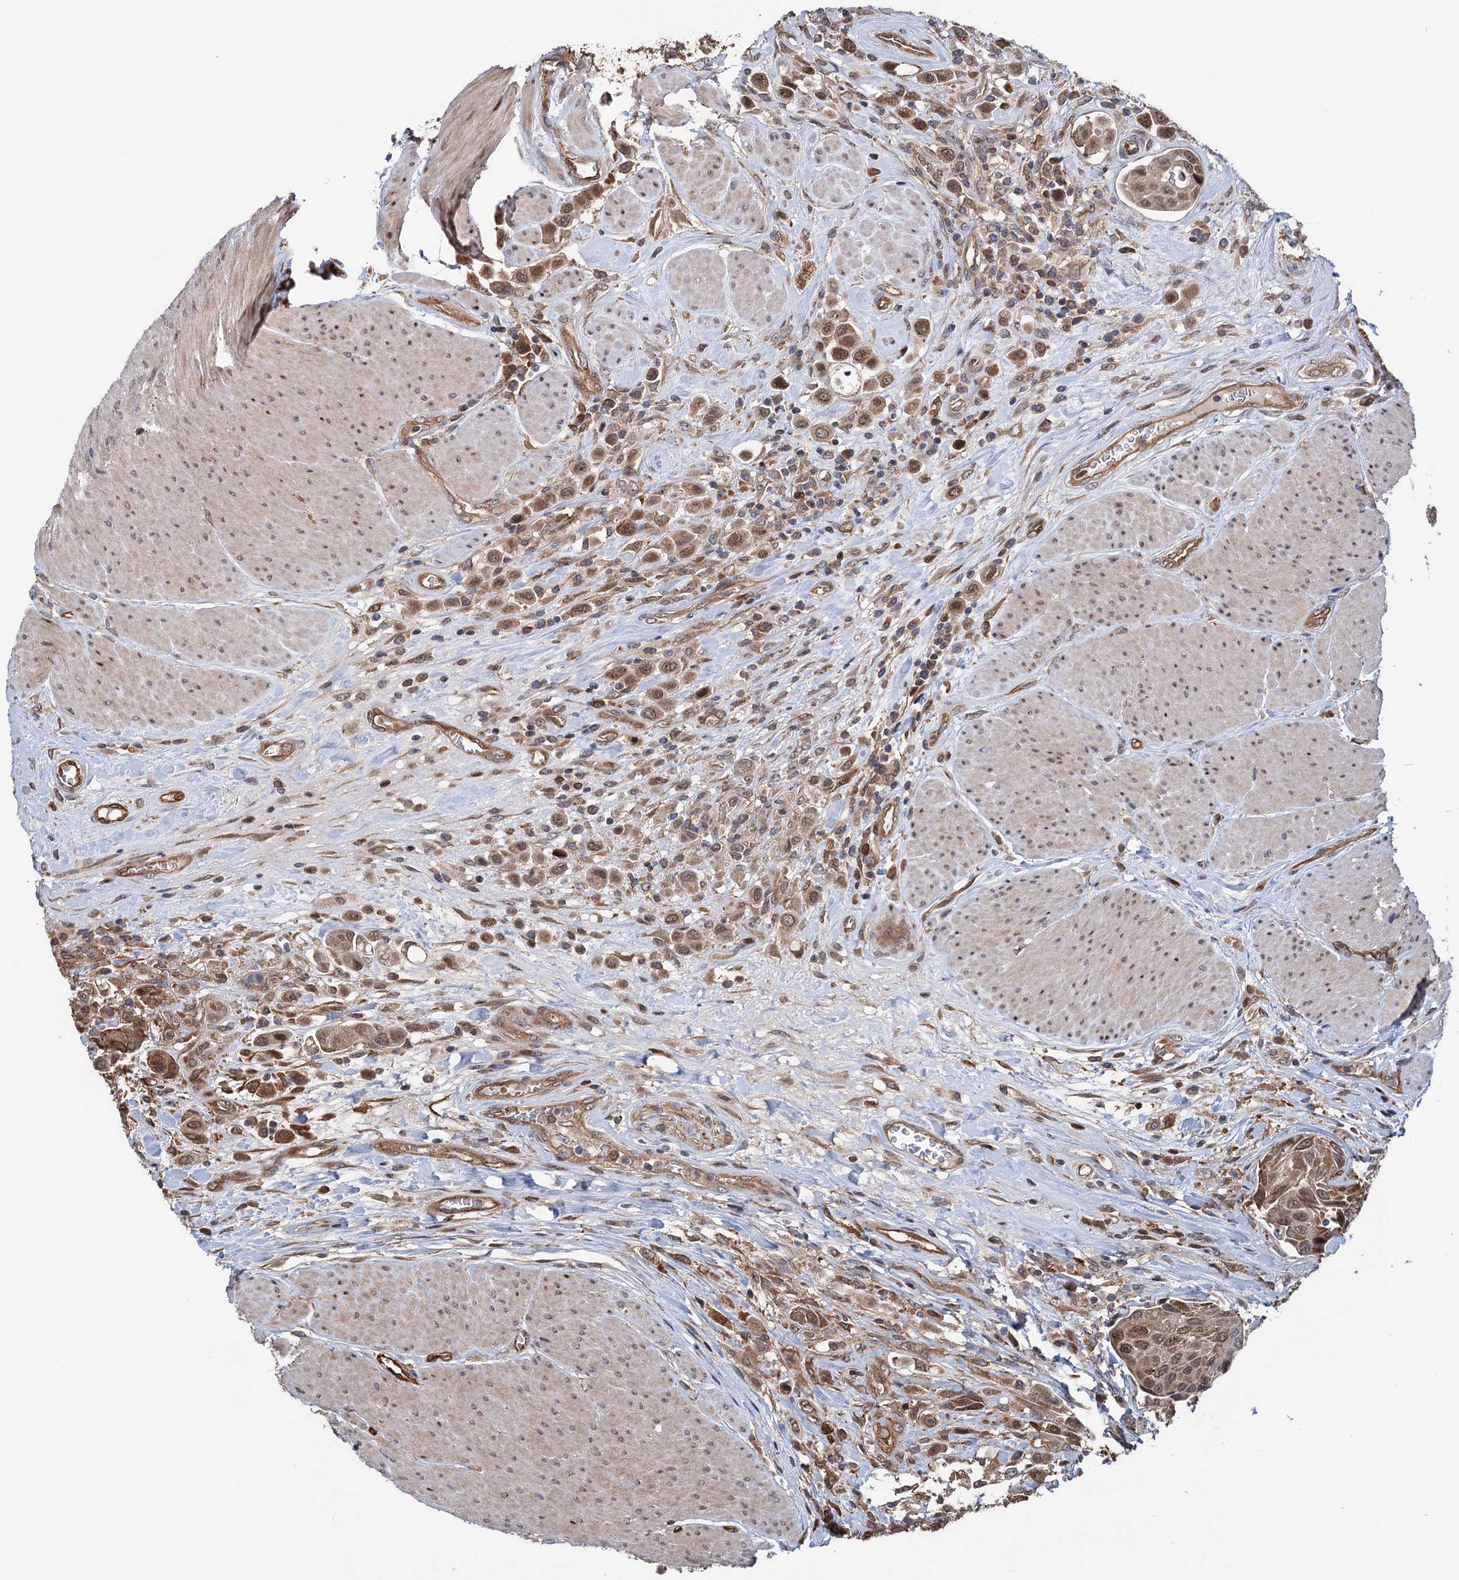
{"staining": {"intensity": "moderate", "quantity": ">75%", "location": "cytoplasmic/membranous,nuclear"}, "tissue": "urothelial cancer", "cell_type": "Tumor cells", "image_type": "cancer", "snomed": [{"axis": "morphology", "description": "Urothelial carcinoma, High grade"}, {"axis": "topography", "description": "Urinary bladder"}], "caption": "A histopathology image of human urothelial carcinoma (high-grade) stained for a protein displays moderate cytoplasmic/membranous and nuclear brown staining in tumor cells.", "gene": "NCAPD2", "patient": {"sex": "male", "age": 50}}